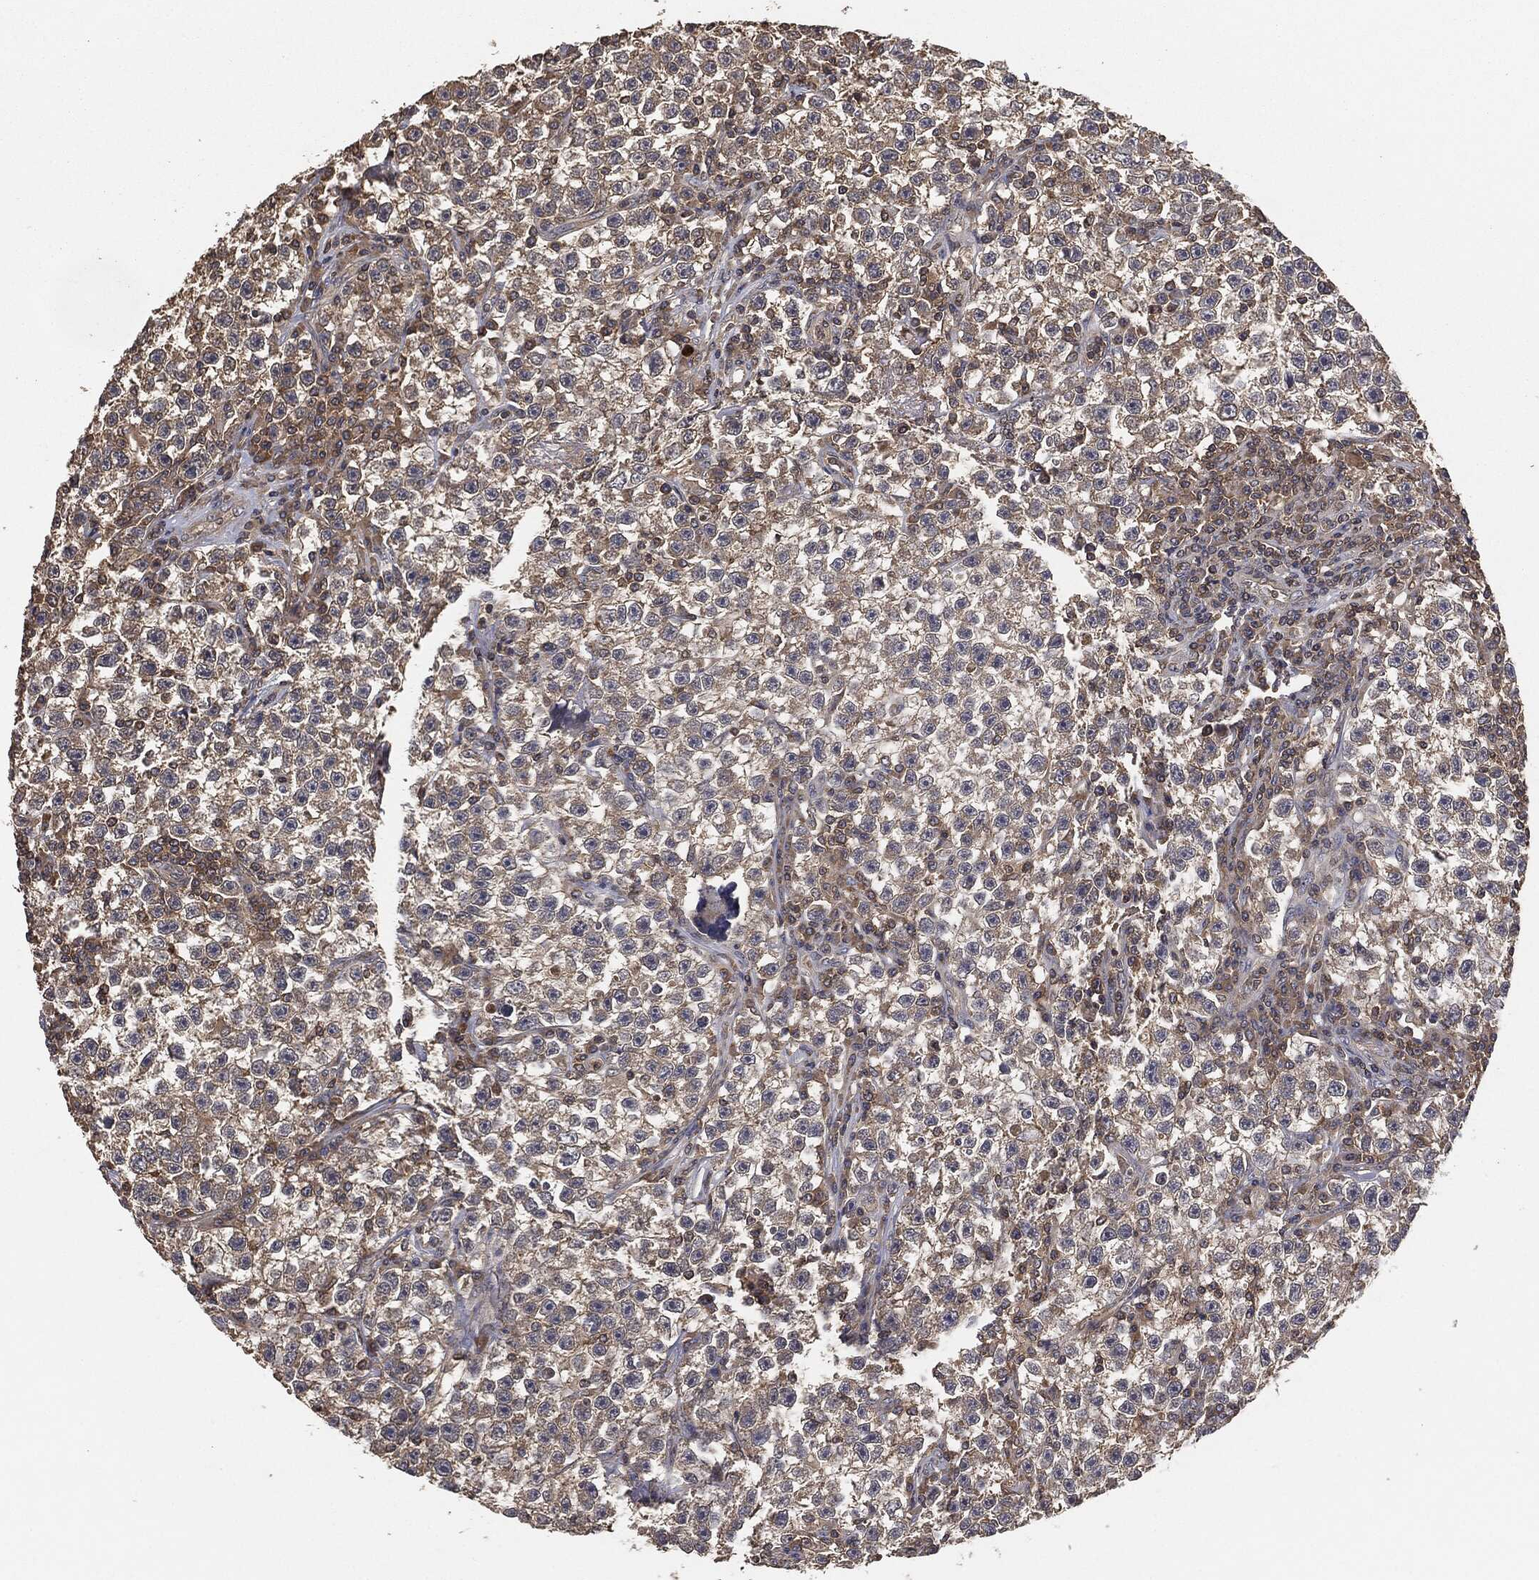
{"staining": {"intensity": "negative", "quantity": "none", "location": "none"}, "tissue": "testis cancer", "cell_type": "Tumor cells", "image_type": "cancer", "snomed": [{"axis": "morphology", "description": "Seminoma, NOS"}, {"axis": "topography", "description": "Testis"}], "caption": "Immunohistochemical staining of human testis cancer shows no significant staining in tumor cells.", "gene": "ERBIN", "patient": {"sex": "male", "age": 22}}